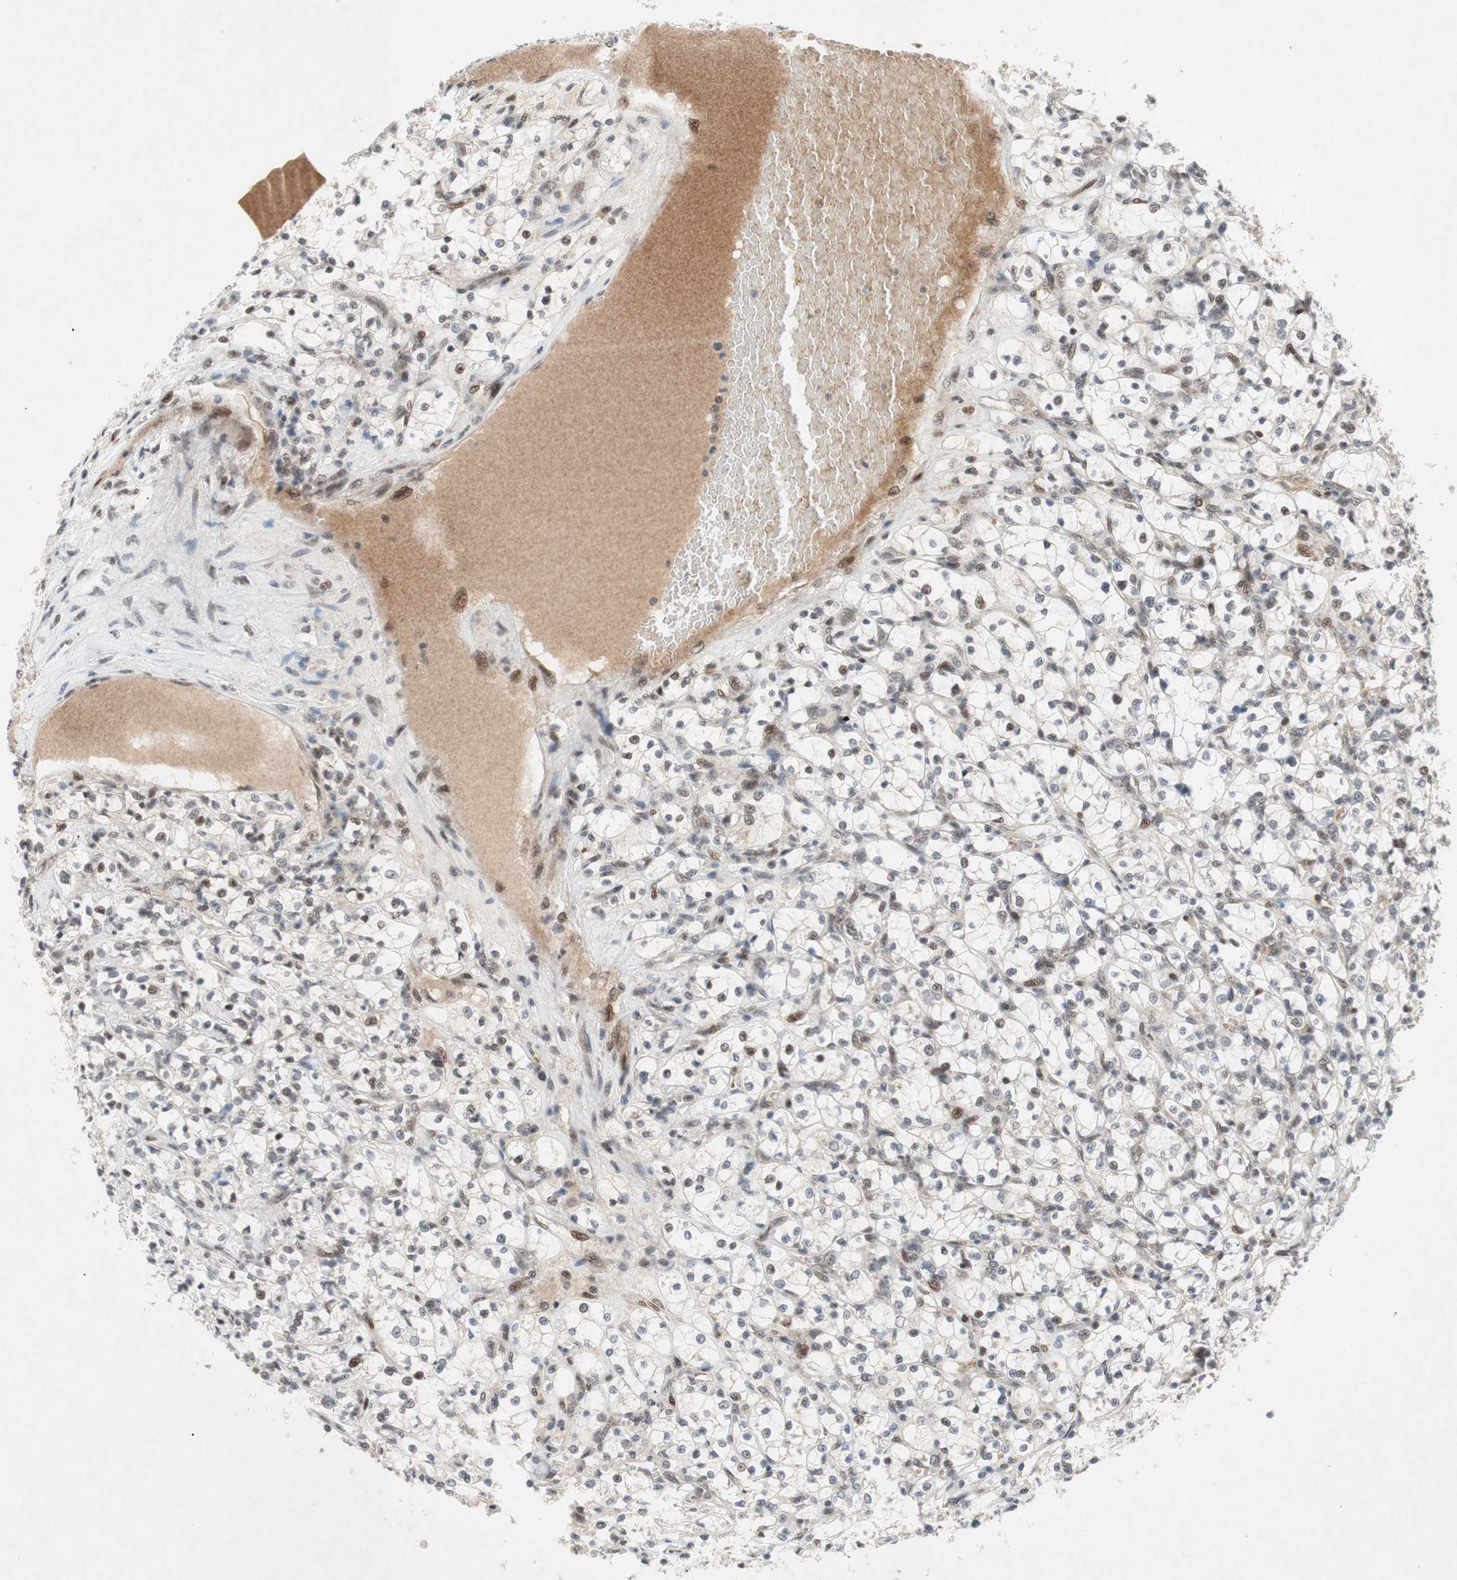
{"staining": {"intensity": "moderate", "quantity": "25%-75%", "location": "nuclear"}, "tissue": "renal cancer", "cell_type": "Tumor cells", "image_type": "cancer", "snomed": [{"axis": "morphology", "description": "Adenocarcinoma, NOS"}, {"axis": "topography", "description": "Kidney"}], "caption": "Human renal cancer (adenocarcinoma) stained for a protein (brown) reveals moderate nuclear positive expression in approximately 25%-75% of tumor cells.", "gene": "TCF12", "patient": {"sex": "female", "age": 69}}